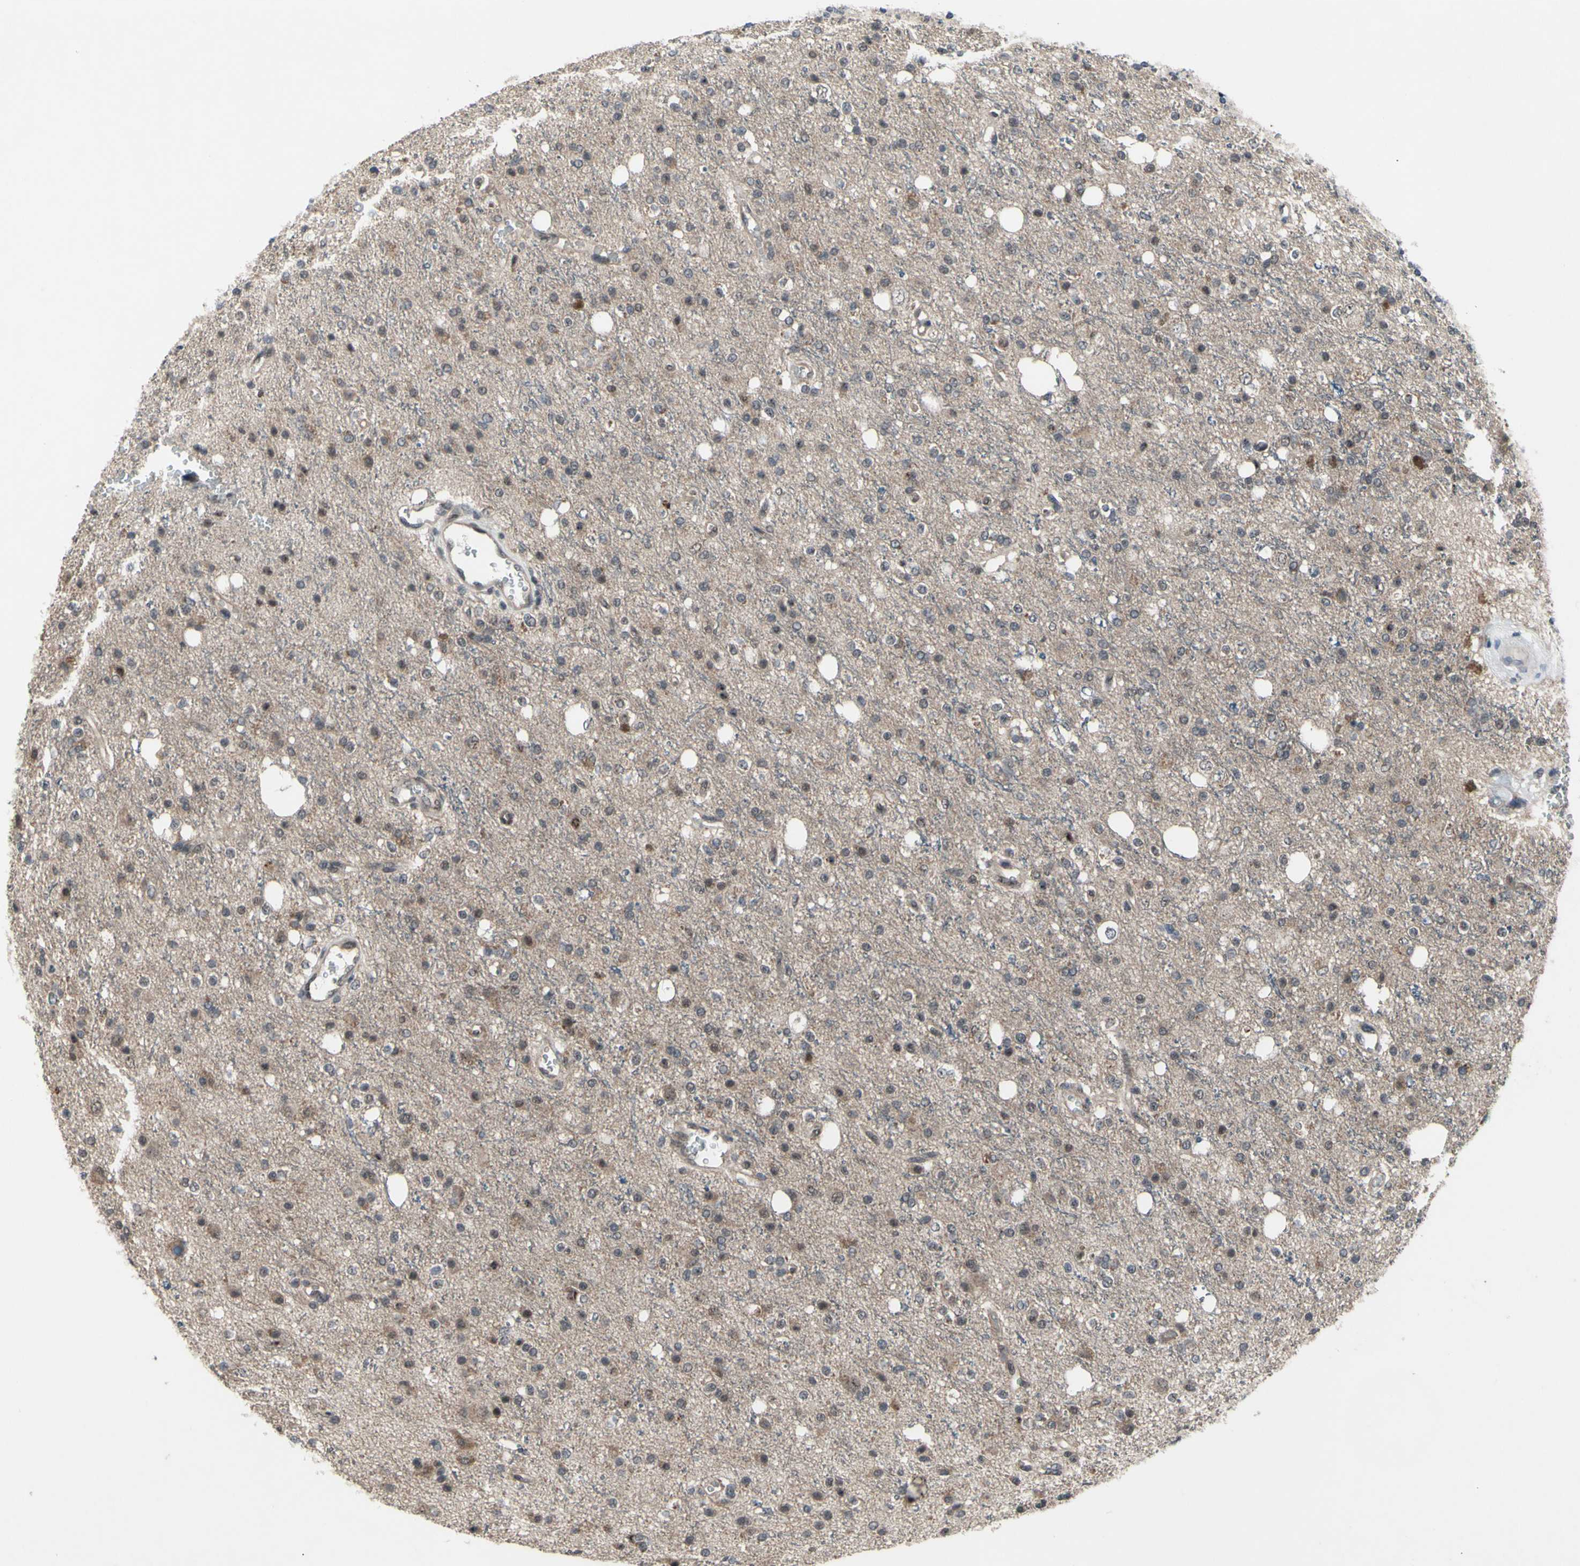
{"staining": {"intensity": "moderate", "quantity": "<25%", "location": "nuclear"}, "tissue": "glioma", "cell_type": "Tumor cells", "image_type": "cancer", "snomed": [{"axis": "morphology", "description": "Glioma, malignant, High grade"}, {"axis": "topography", "description": "Brain"}], "caption": "Glioma stained with immunohistochemistry shows moderate nuclear positivity in approximately <25% of tumor cells.", "gene": "TRDMT1", "patient": {"sex": "male", "age": 47}}